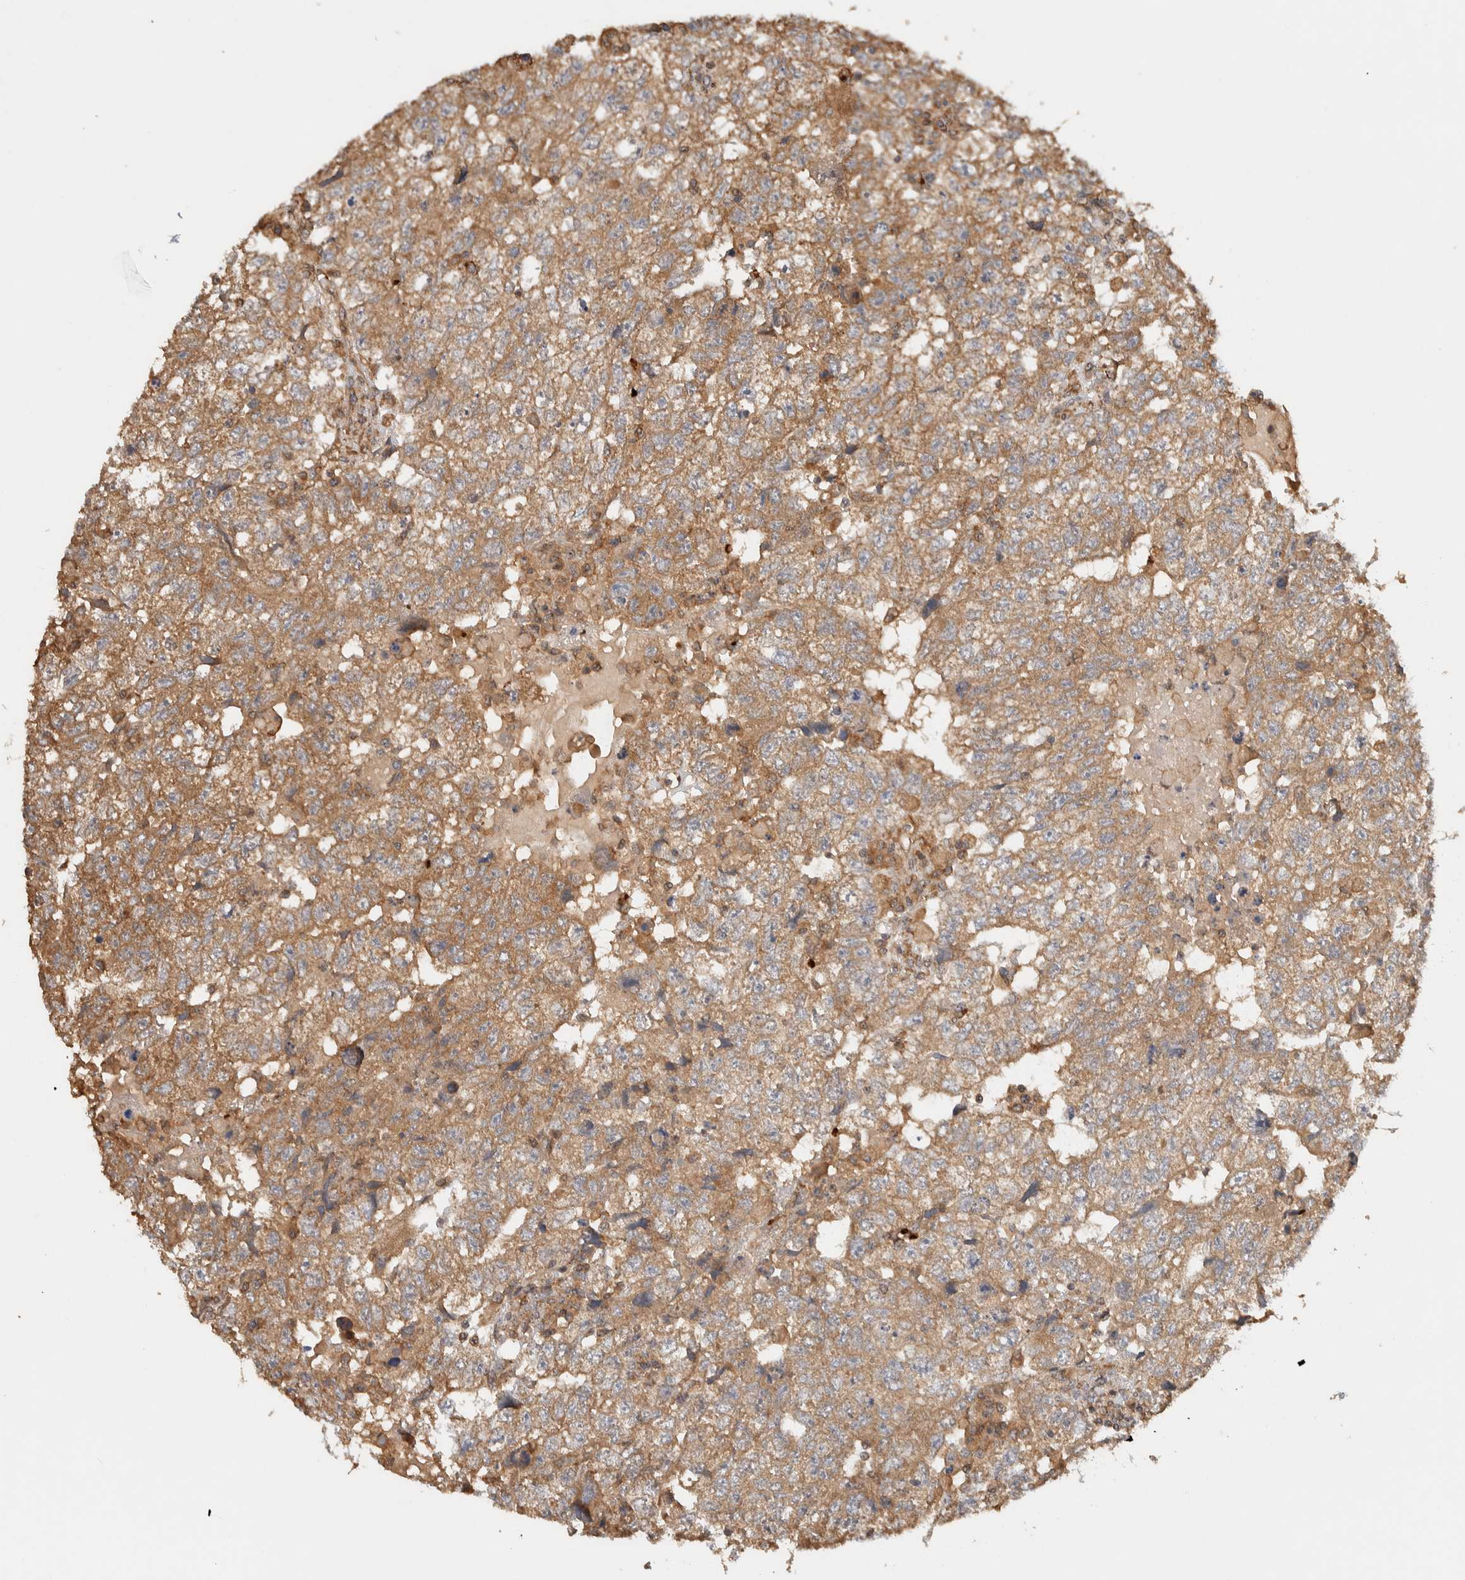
{"staining": {"intensity": "moderate", "quantity": ">75%", "location": "cytoplasmic/membranous"}, "tissue": "testis cancer", "cell_type": "Tumor cells", "image_type": "cancer", "snomed": [{"axis": "morphology", "description": "Carcinoma, Embryonal, NOS"}, {"axis": "topography", "description": "Testis"}], "caption": "This histopathology image reveals testis cancer (embryonal carcinoma) stained with IHC to label a protein in brown. The cytoplasmic/membranous of tumor cells show moderate positivity for the protein. Nuclei are counter-stained blue.", "gene": "TTI2", "patient": {"sex": "male", "age": 36}}